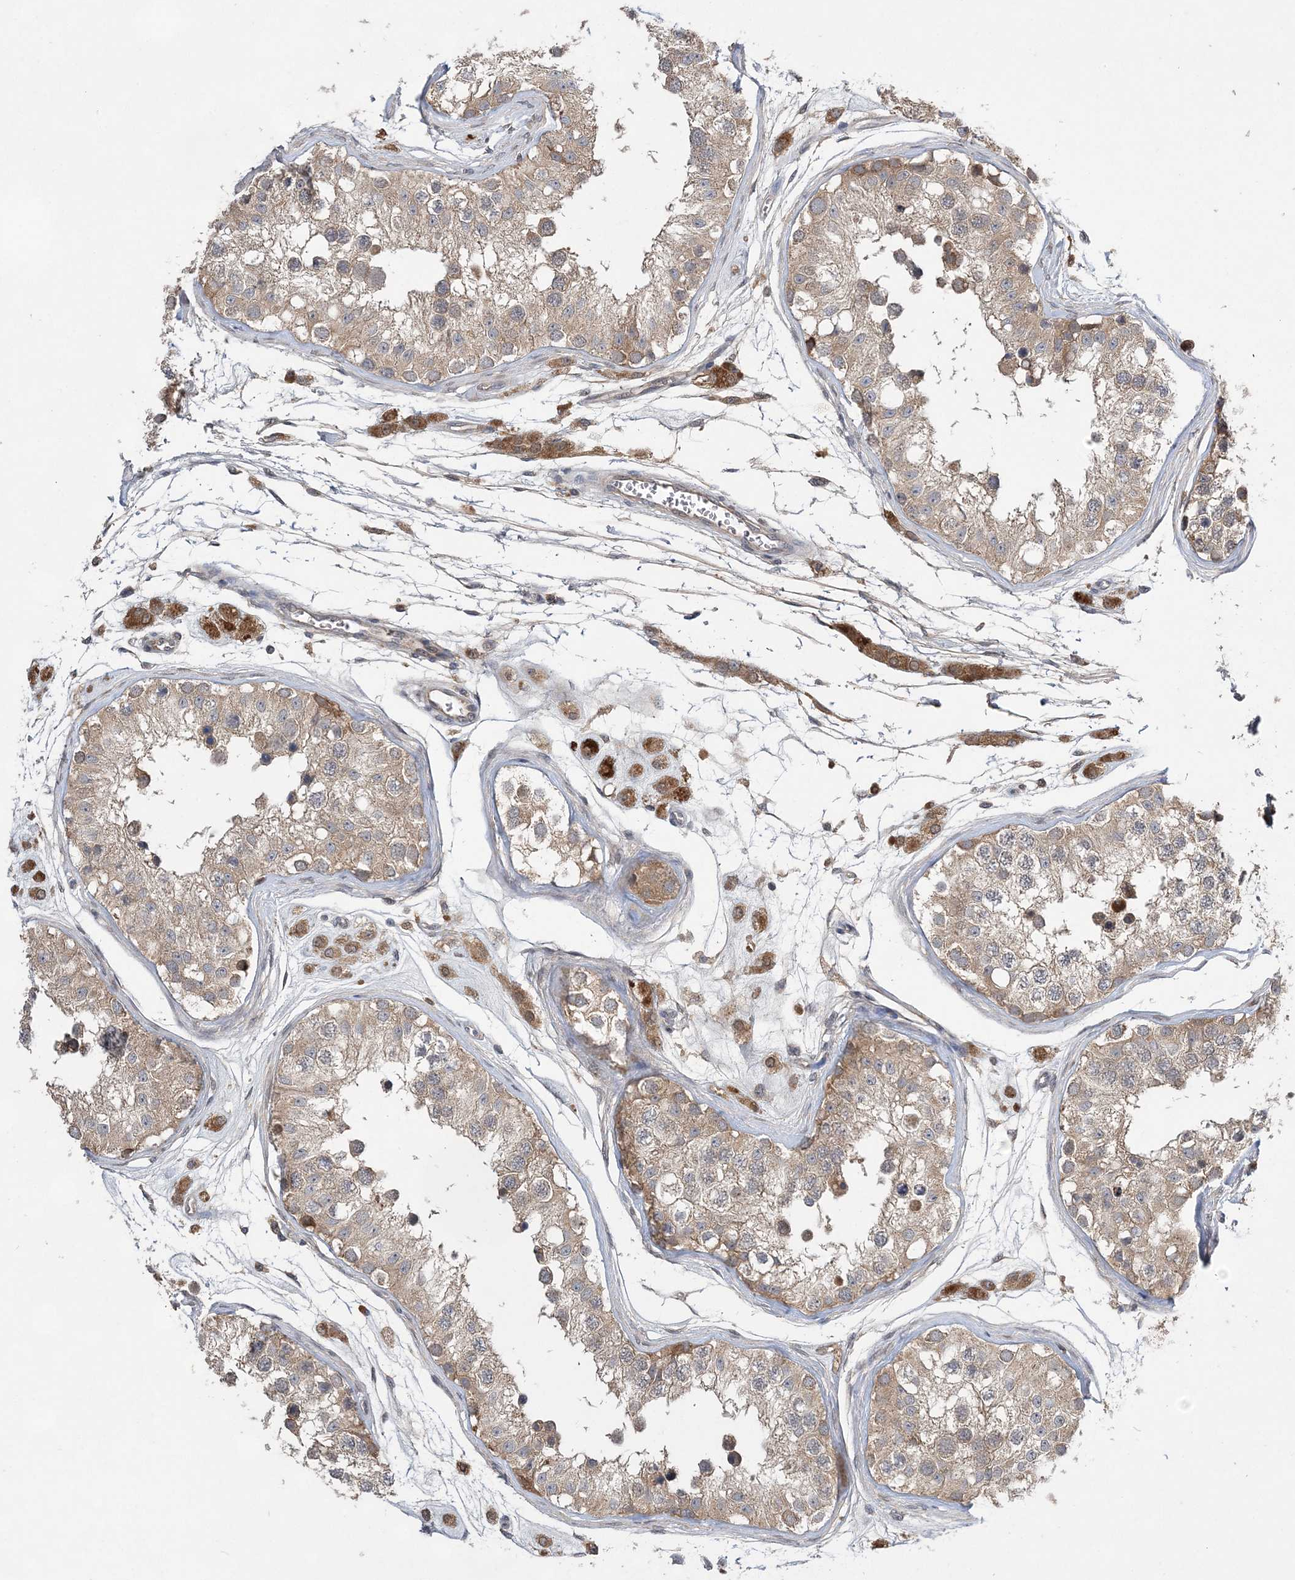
{"staining": {"intensity": "moderate", "quantity": ">75%", "location": "cytoplasmic/membranous"}, "tissue": "testis", "cell_type": "Cells in seminiferous ducts", "image_type": "normal", "snomed": [{"axis": "morphology", "description": "Normal tissue, NOS"}, {"axis": "morphology", "description": "Adenocarcinoma, metastatic, NOS"}, {"axis": "topography", "description": "Testis"}], "caption": "Immunohistochemistry (IHC) histopathology image of unremarkable testis stained for a protein (brown), which exhibits medium levels of moderate cytoplasmic/membranous staining in approximately >75% of cells in seminiferous ducts.", "gene": "HMGCS1", "patient": {"sex": "male", "age": 26}}